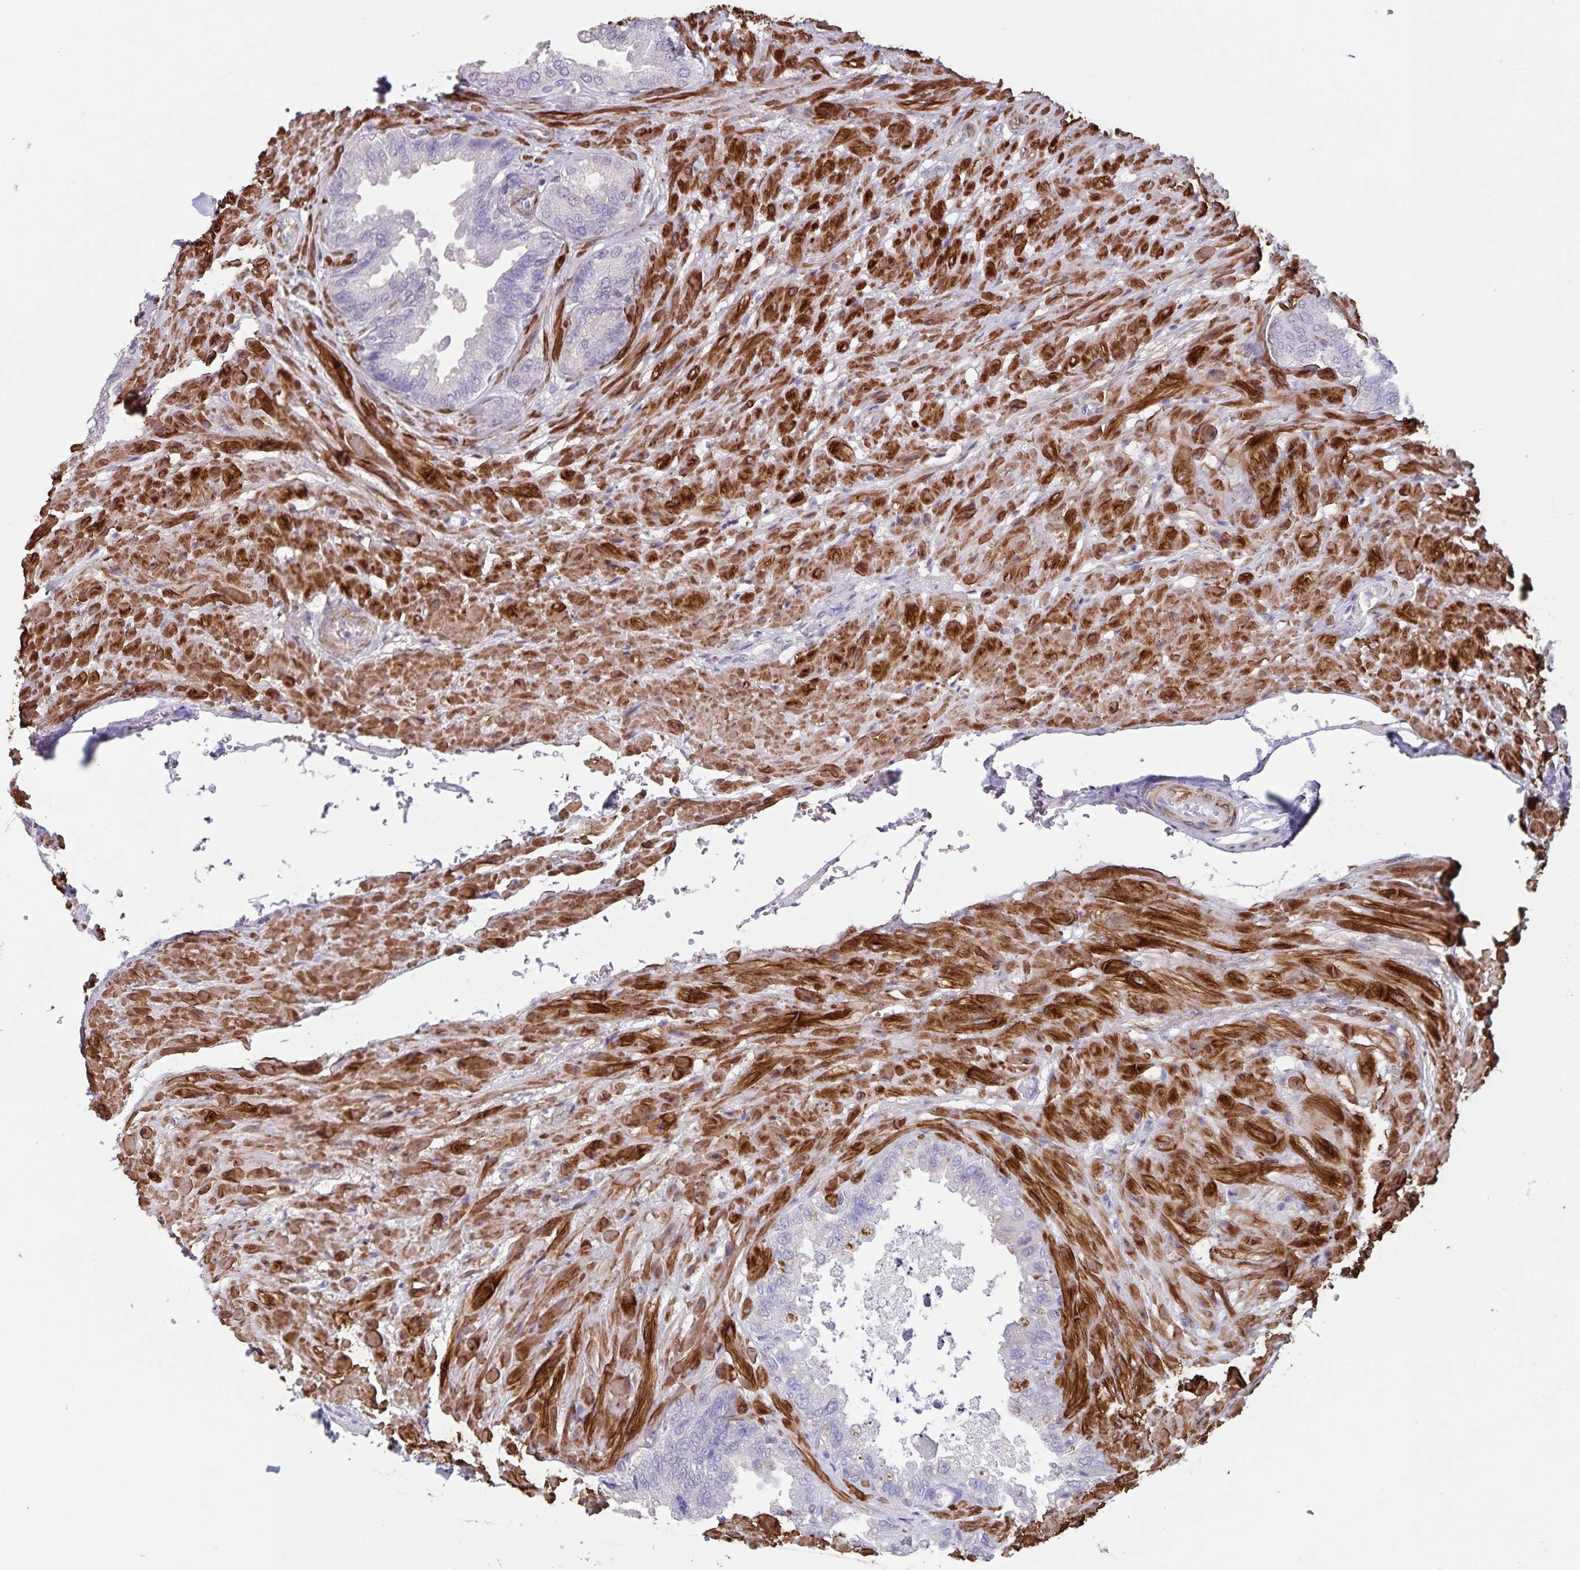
{"staining": {"intensity": "negative", "quantity": "none", "location": "none"}, "tissue": "seminal vesicle", "cell_type": "Glandular cells", "image_type": "normal", "snomed": [{"axis": "morphology", "description": "Normal tissue, NOS"}, {"axis": "topography", "description": "Seminal veicle"}], "caption": "Glandular cells show no significant protein positivity in benign seminal vesicle.", "gene": "SYNM", "patient": {"sex": "male", "age": 68}}